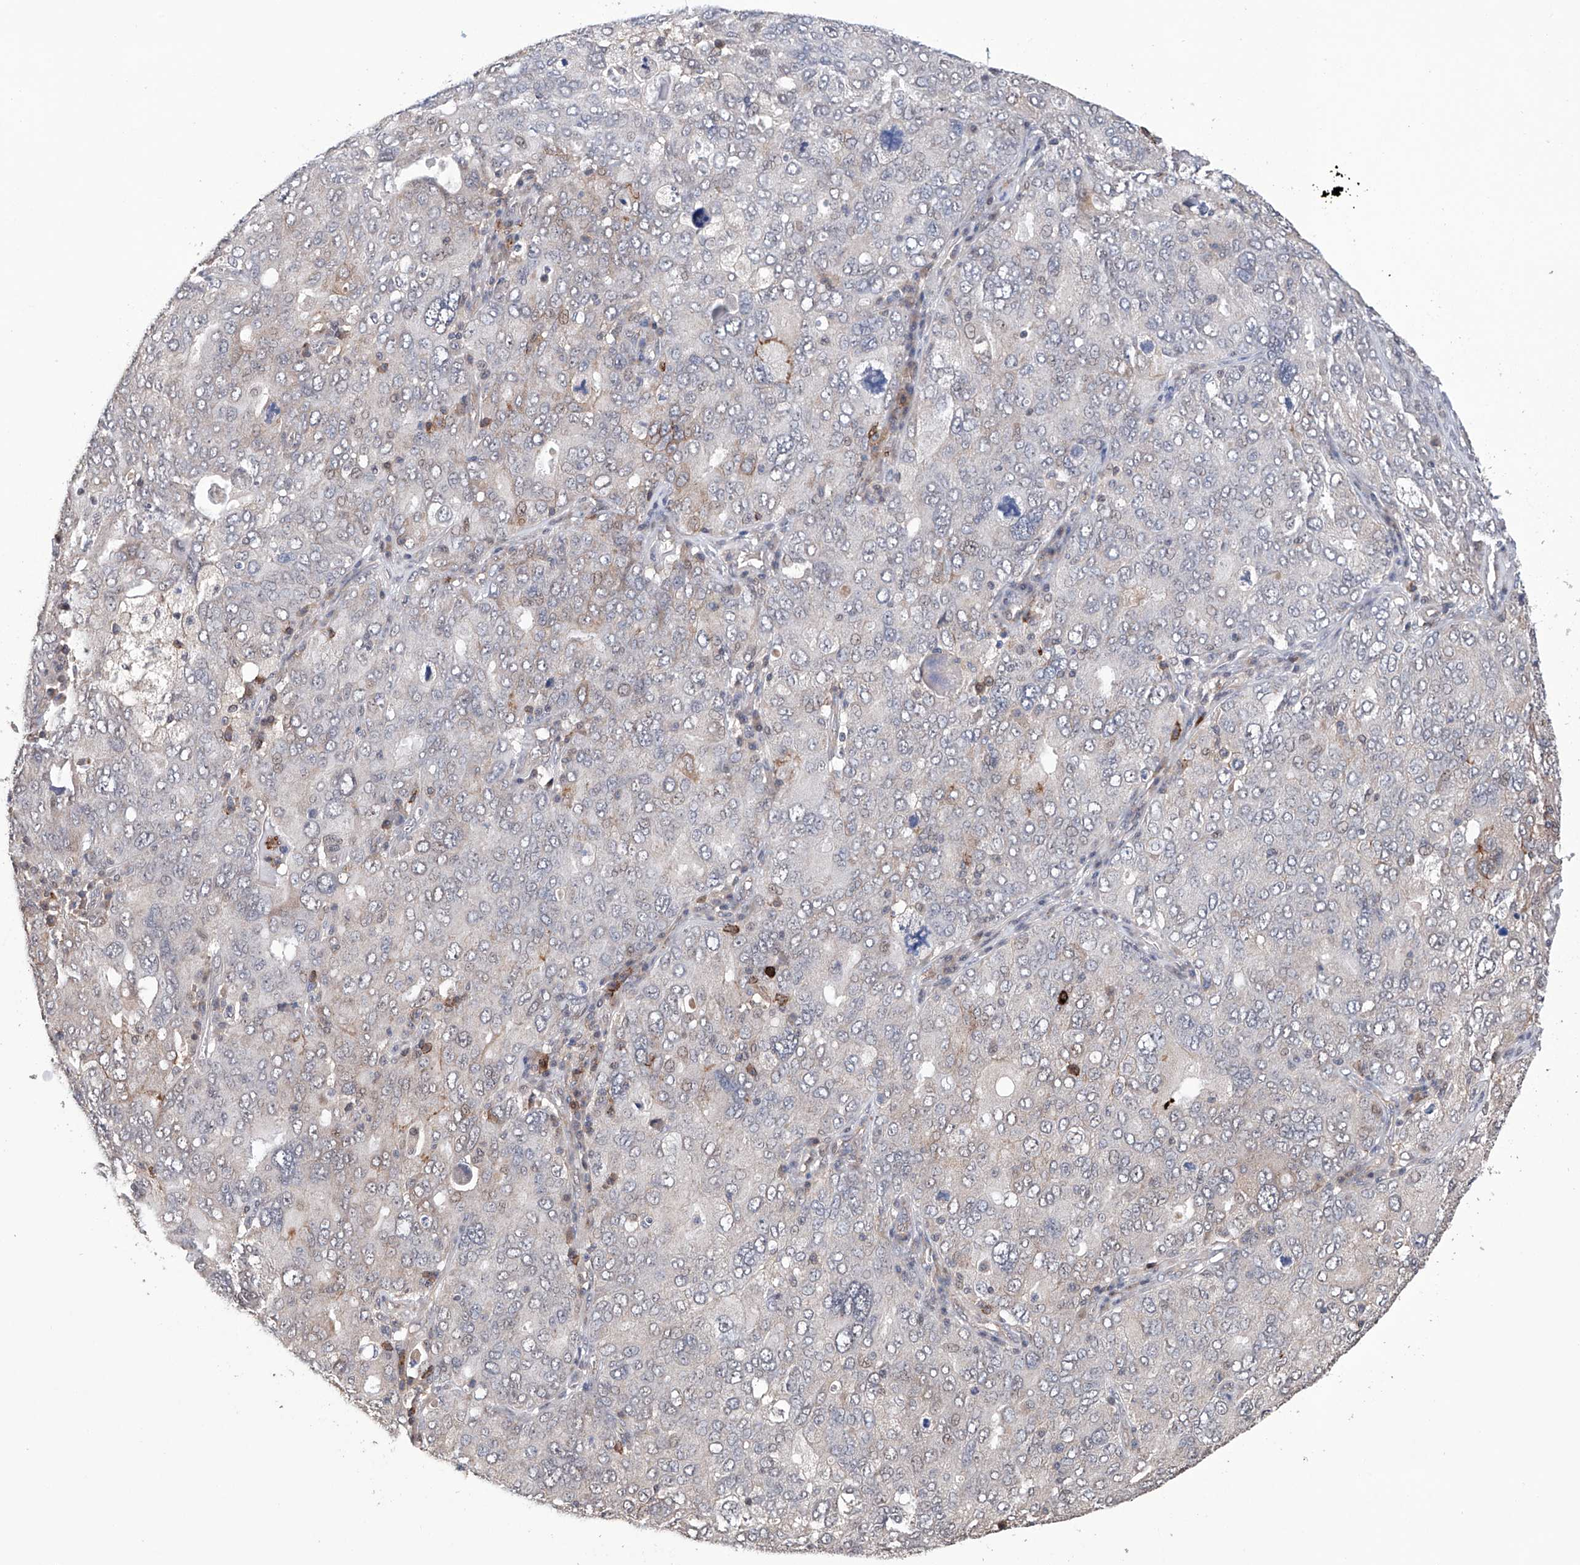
{"staining": {"intensity": "weak", "quantity": "<25%", "location": "cytoplasmic/membranous"}, "tissue": "ovarian cancer", "cell_type": "Tumor cells", "image_type": "cancer", "snomed": [{"axis": "morphology", "description": "Carcinoma, endometroid"}, {"axis": "topography", "description": "Ovary"}], "caption": "Protein analysis of ovarian cancer displays no significant expression in tumor cells.", "gene": "AFG1L", "patient": {"sex": "female", "age": 62}}